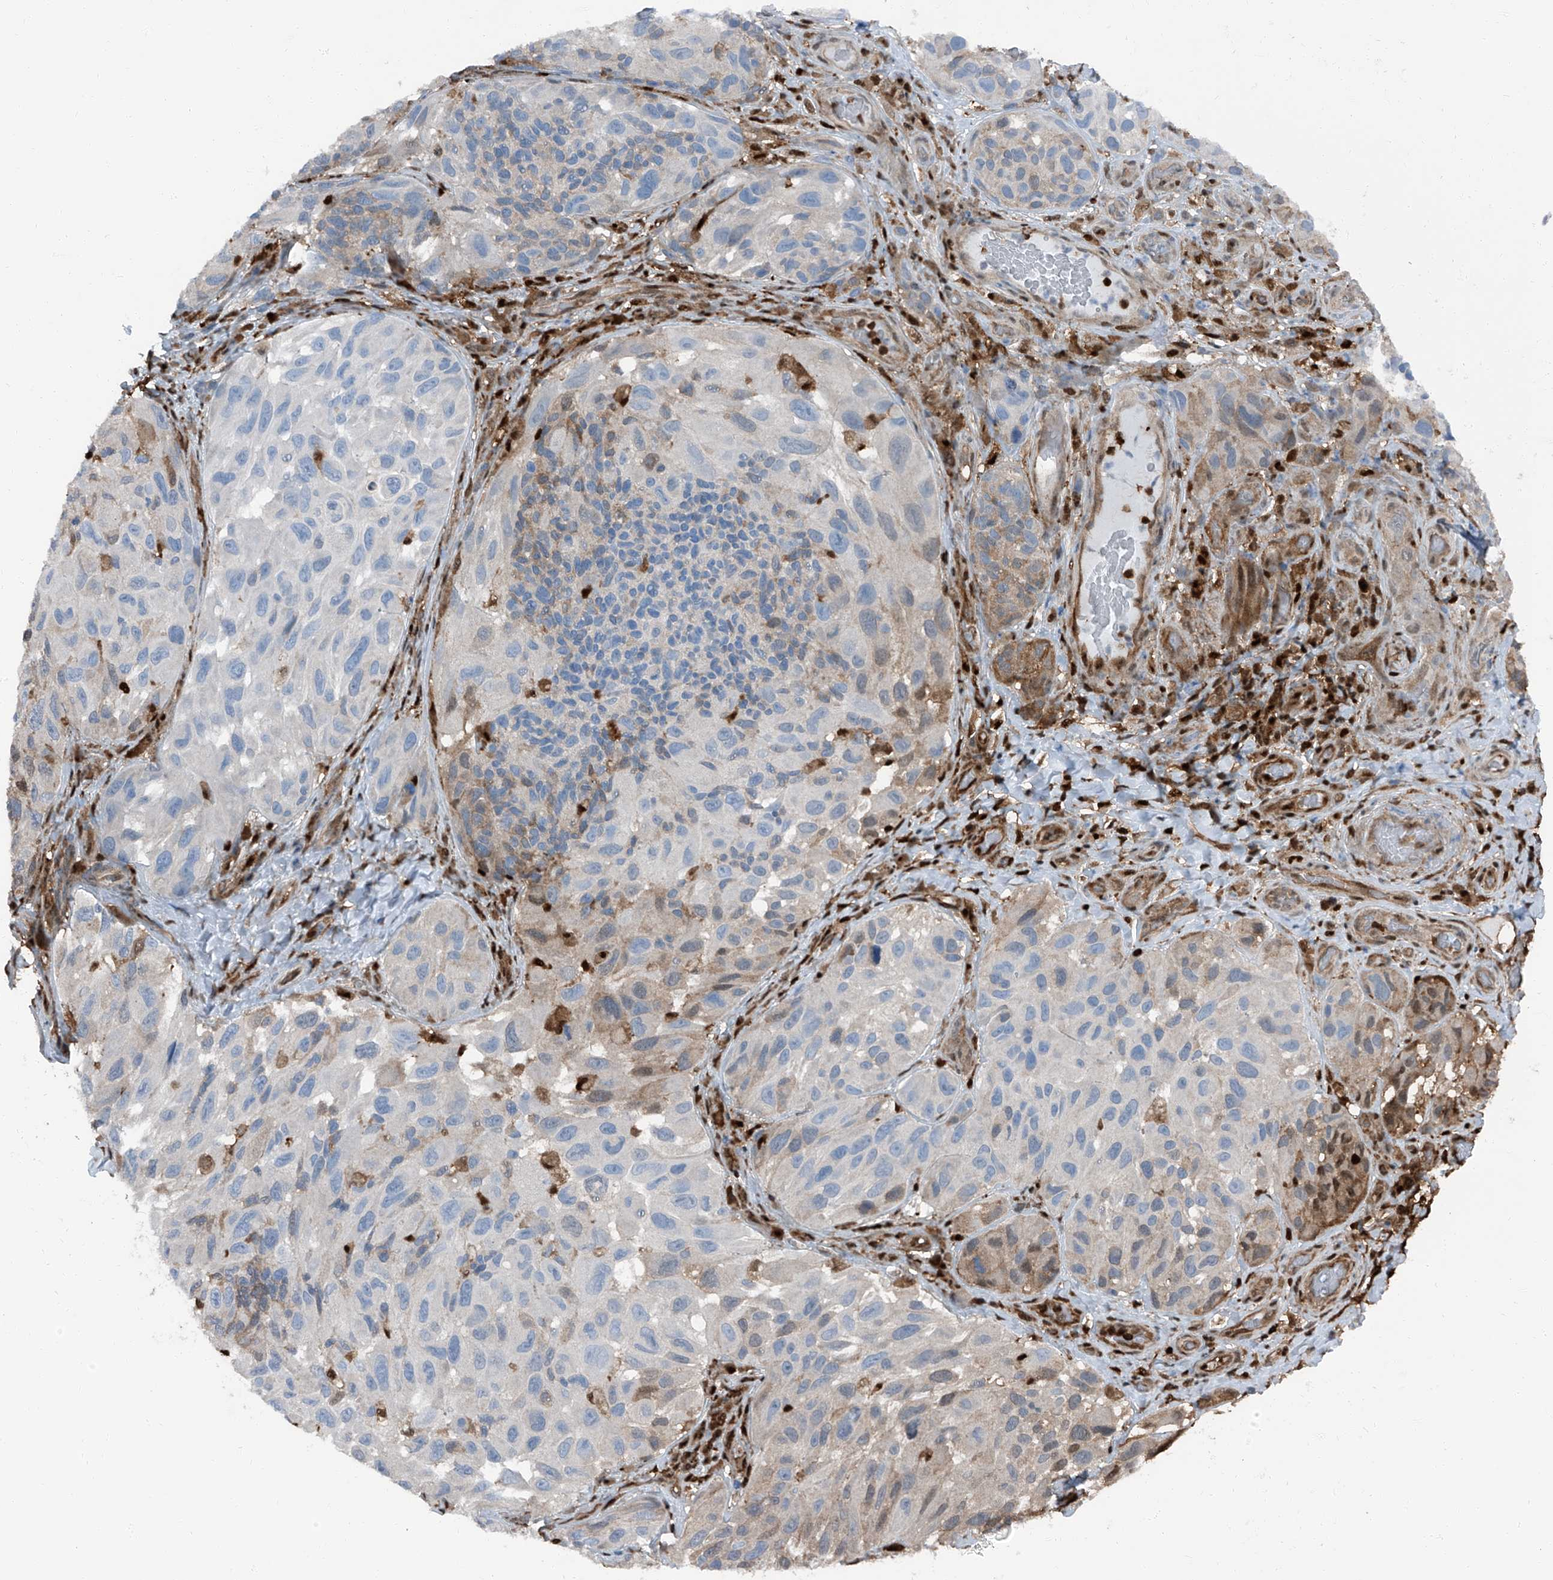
{"staining": {"intensity": "negative", "quantity": "none", "location": "none"}, "tissue": "melanoma", "cell_type": "Tumor cells", "image_type": "cancer", "snomed": [{"axis": "morphology", "description": "Malignant melanoma, NOS"}, {"axis": "topography", "description": "Skin"}], "caption": "The histopathology image reveals no staining of tumor cells in melanoma.", "gene": "PSMB10", "patient": {"sex": "female", "age": 73}}